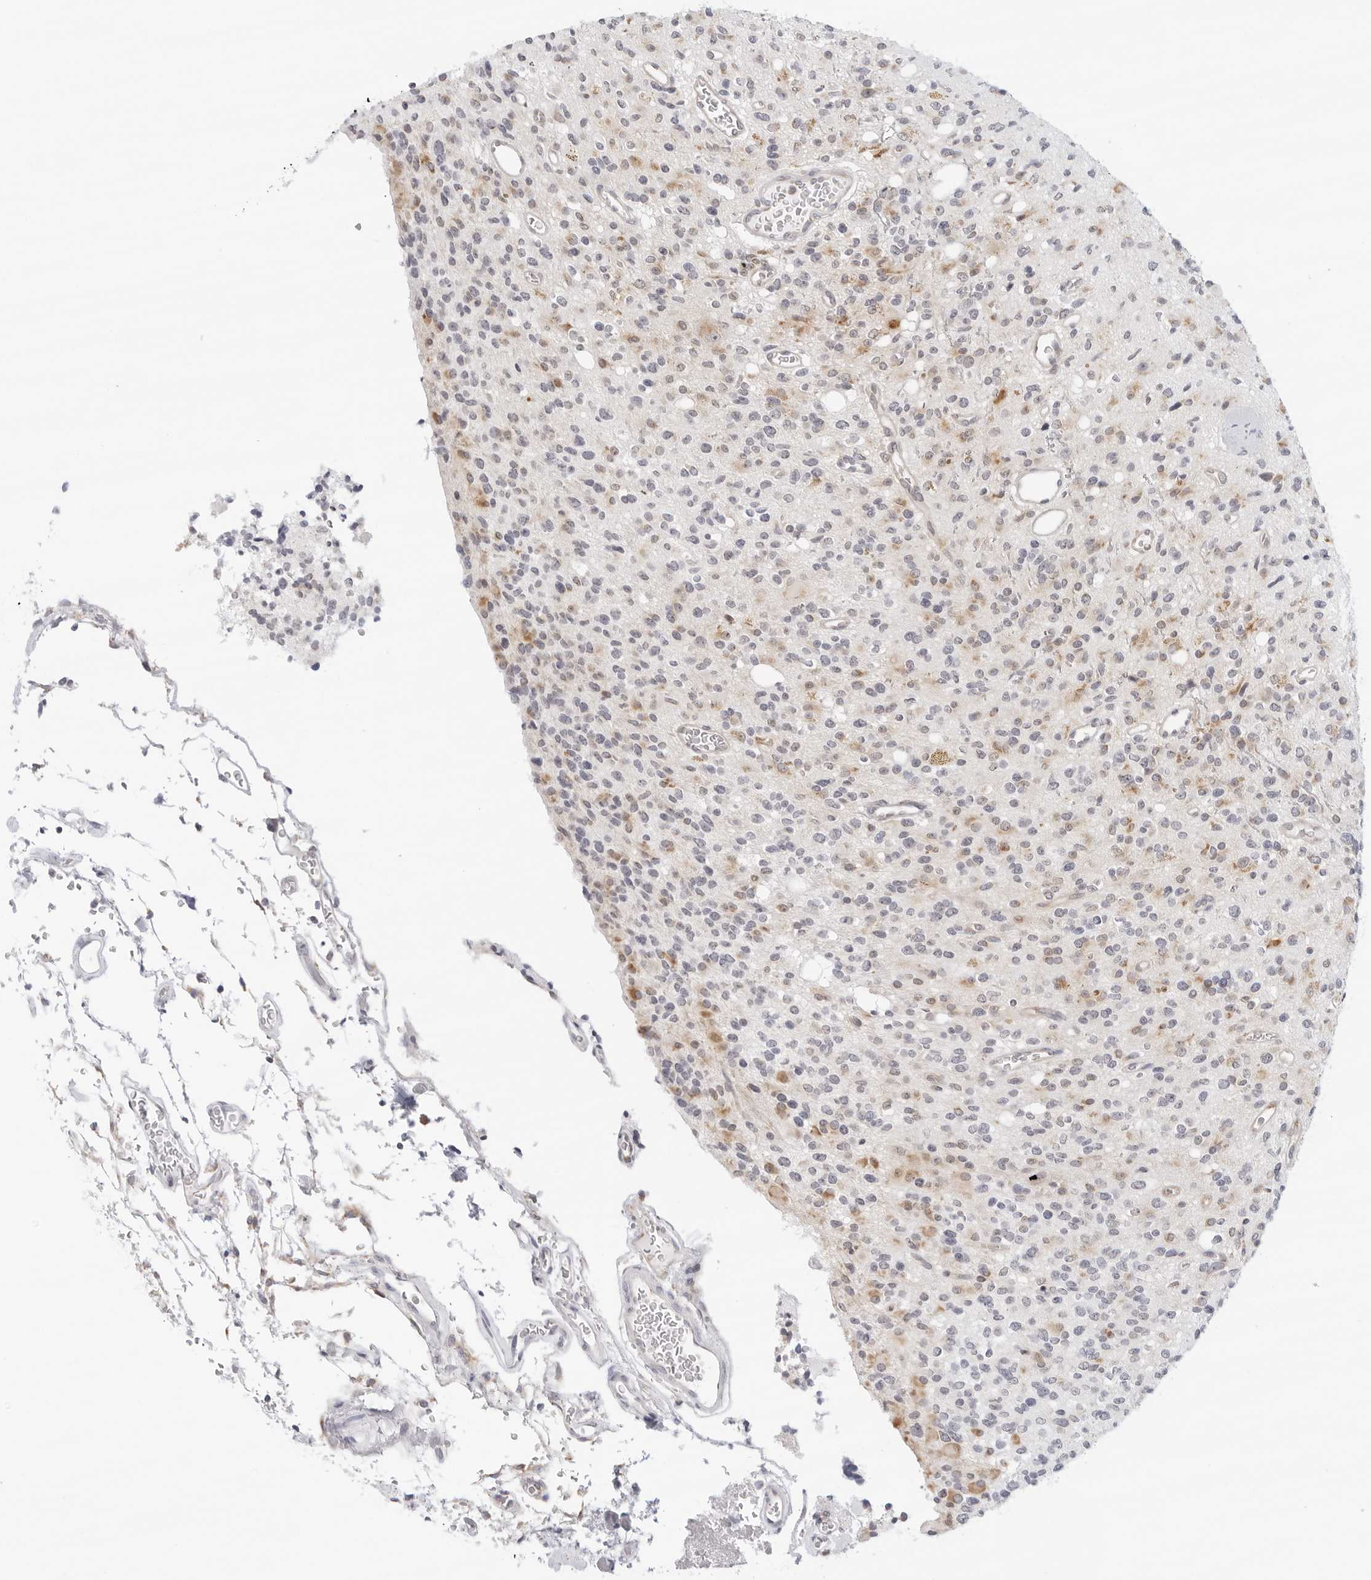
{"staining": {"intensity": "weak", "quantity": "<25%", "location": "cytoplasmic/membranous"}, "tissue": "glioma", "cell_type": "Tumor cells", "image_type": "cancer", "snomed": [{"axis": "morphology", "description": "Glioma, malignant, High grade"}, {"axis": "topography", "description": "Brain"}], "caption": "Tumor cells are negative for brown protein staining in glioma. (Brightfield microscopy of DAB (3,3'-diaminobenzidine) immunohistochemistry at high magnification).", "gene": "CIART", "patient": {"sex": "male", "age": 34}}